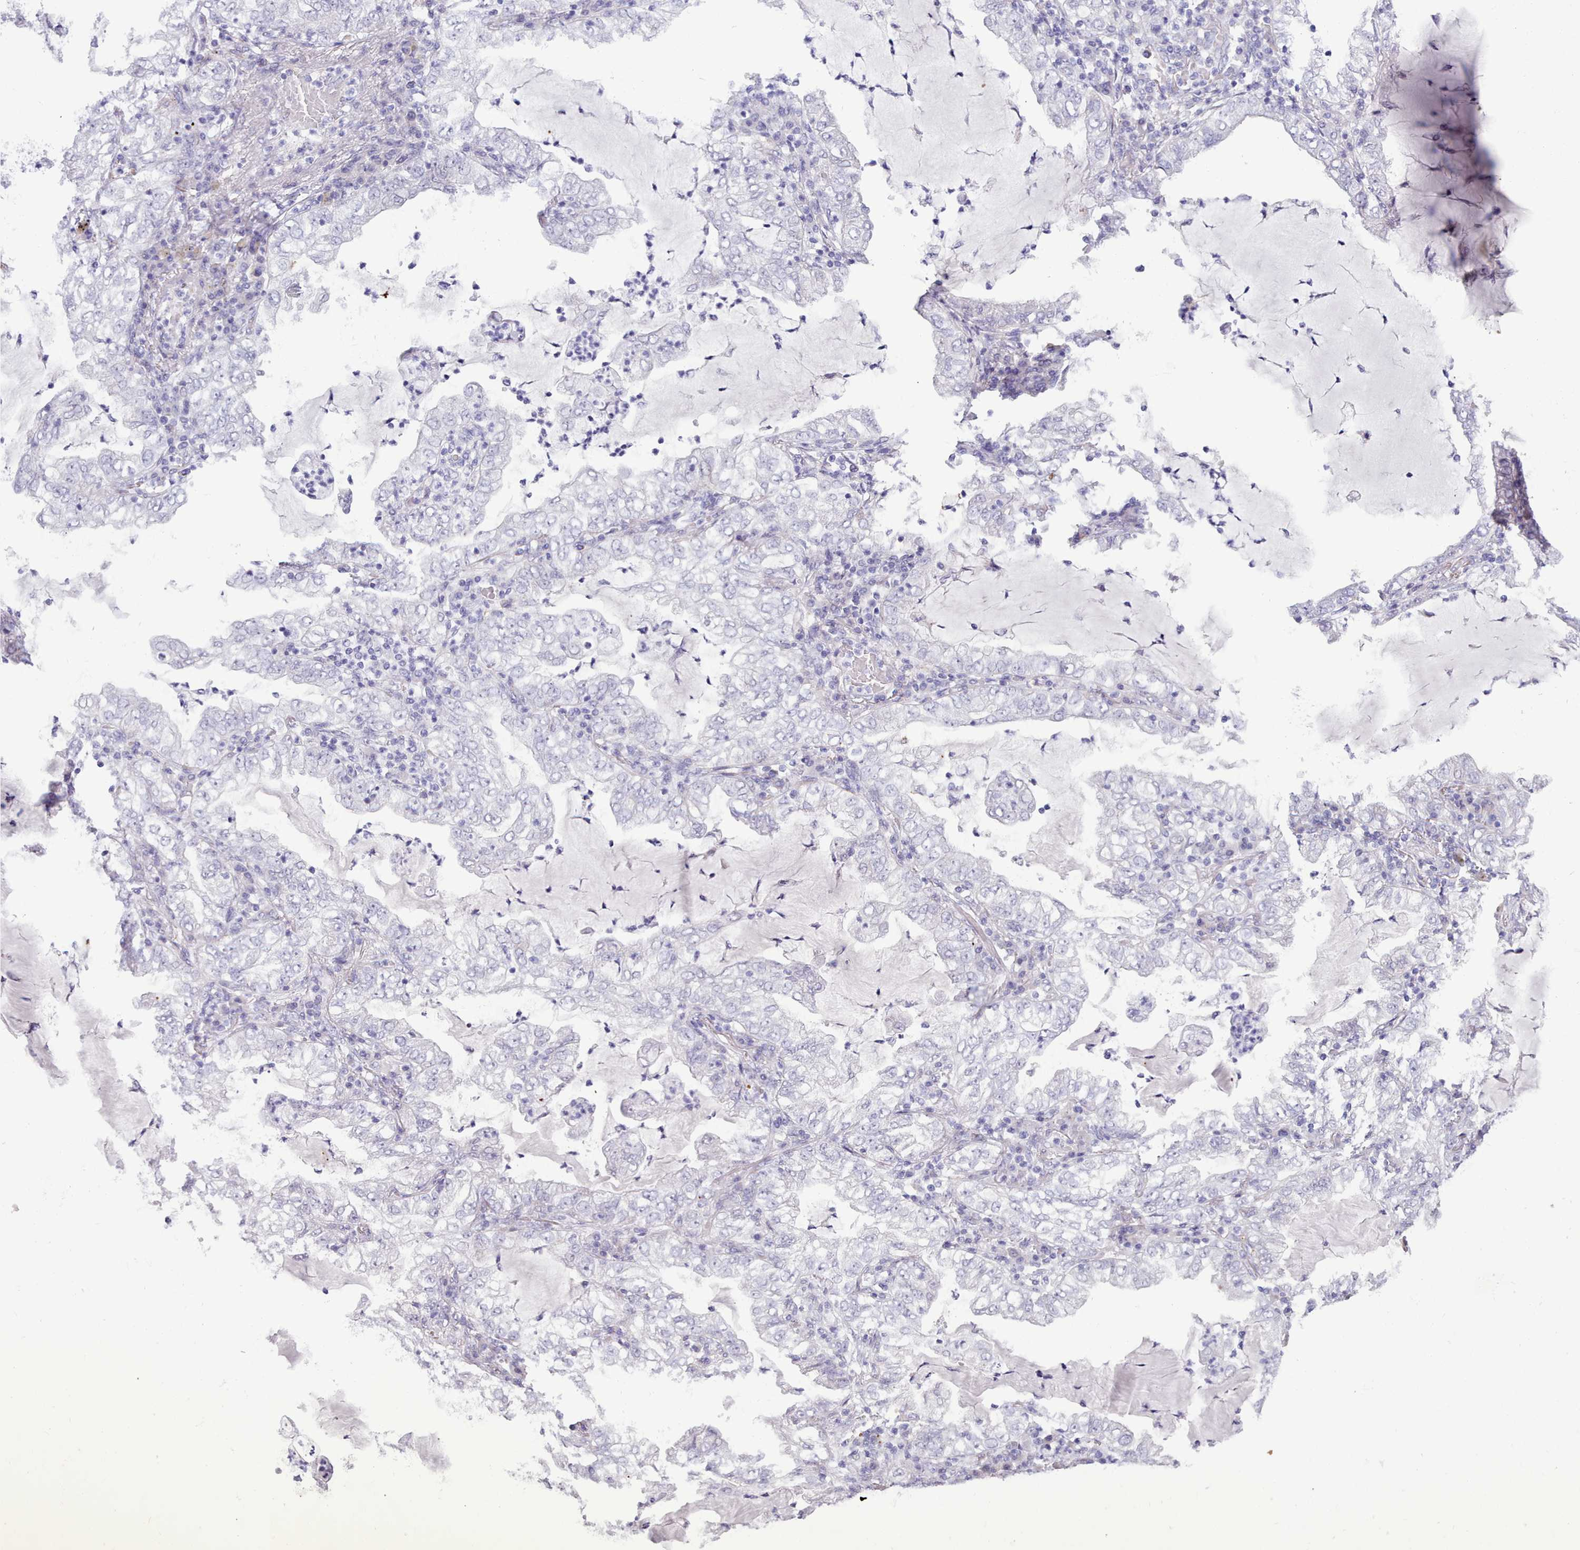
{"staining": {"intensity": "negative", "quantity": "none", "location": "none"}, "tissue": "lung cancer", "cell_type": "Tumor cells", "image_type": "cancer", "snomed": [{"axis": "morphology", "description": "Adenocarcinoma, NOS"}, {"axis": "topography", "description": "Lung"}], "caption": "This is an IHC image of human adenocarcinoma (lung). There is no expression in tumor cells.", "gene": "TMEM253", "patient": {"sex": "female", "age": 73}}